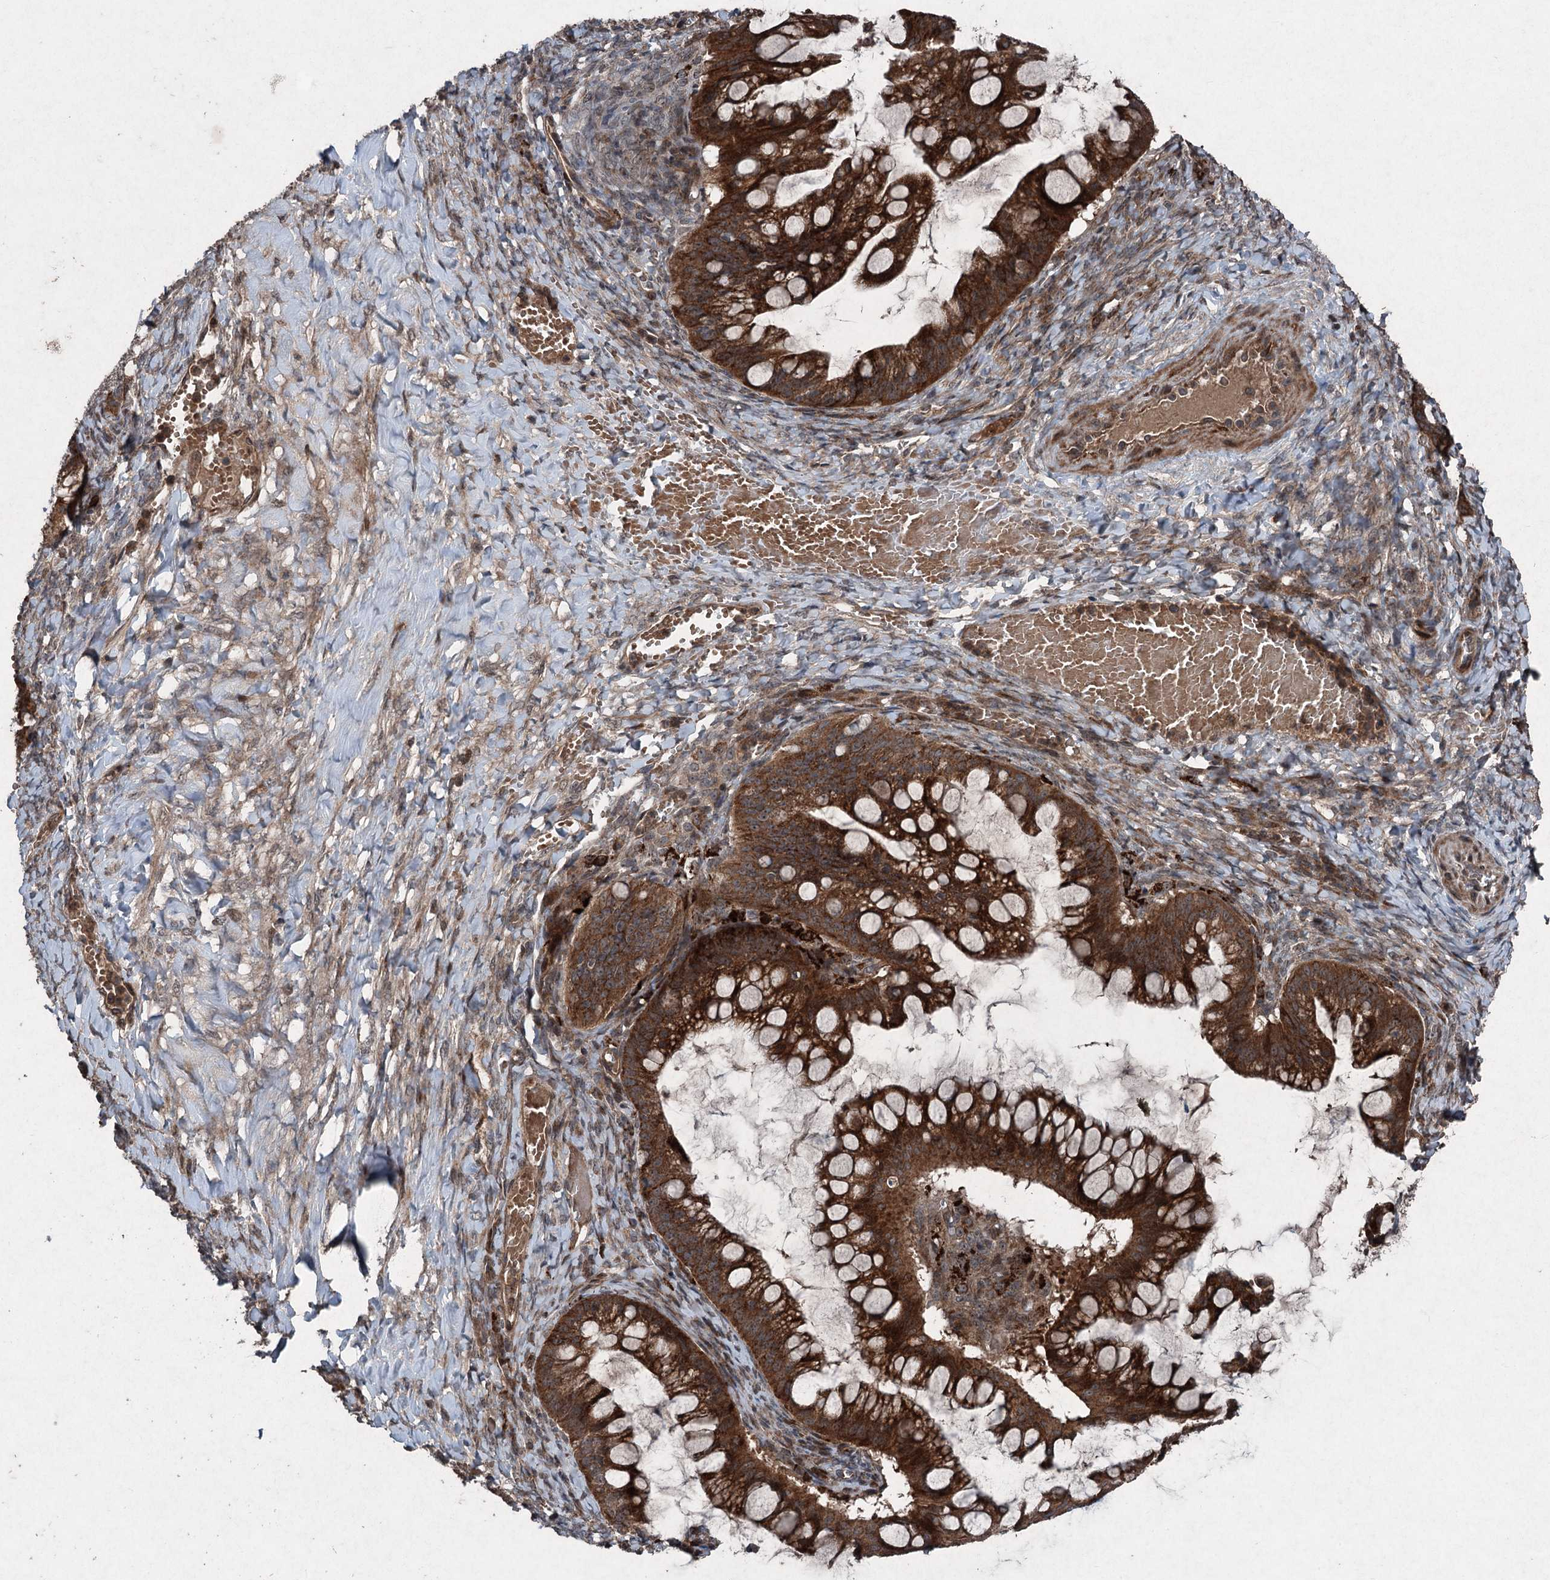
{"staining": {"intensity": "strong", "quantity": ">75%", "location": "cytoplasmic/membranous"}, "tissue": "ovarian cancer", "cell_type": "Tumor cells", "image_type": "cancer", "snomed": [{"axis": "morphology", "description": "Cystadenocarcinoma, mucinous, NOS"}, {"axis": "topography", "description": "Ovary"}], "caption": "Immunohistochemical staining of human ovarian mucinous cystadenocarcinoma reveals high levels of strong cytoplasmic/membranous positivity in approximately >75% of tumor cells.", "gene": "ALAS1", "patient": {"sex": "female", "age": 73}}